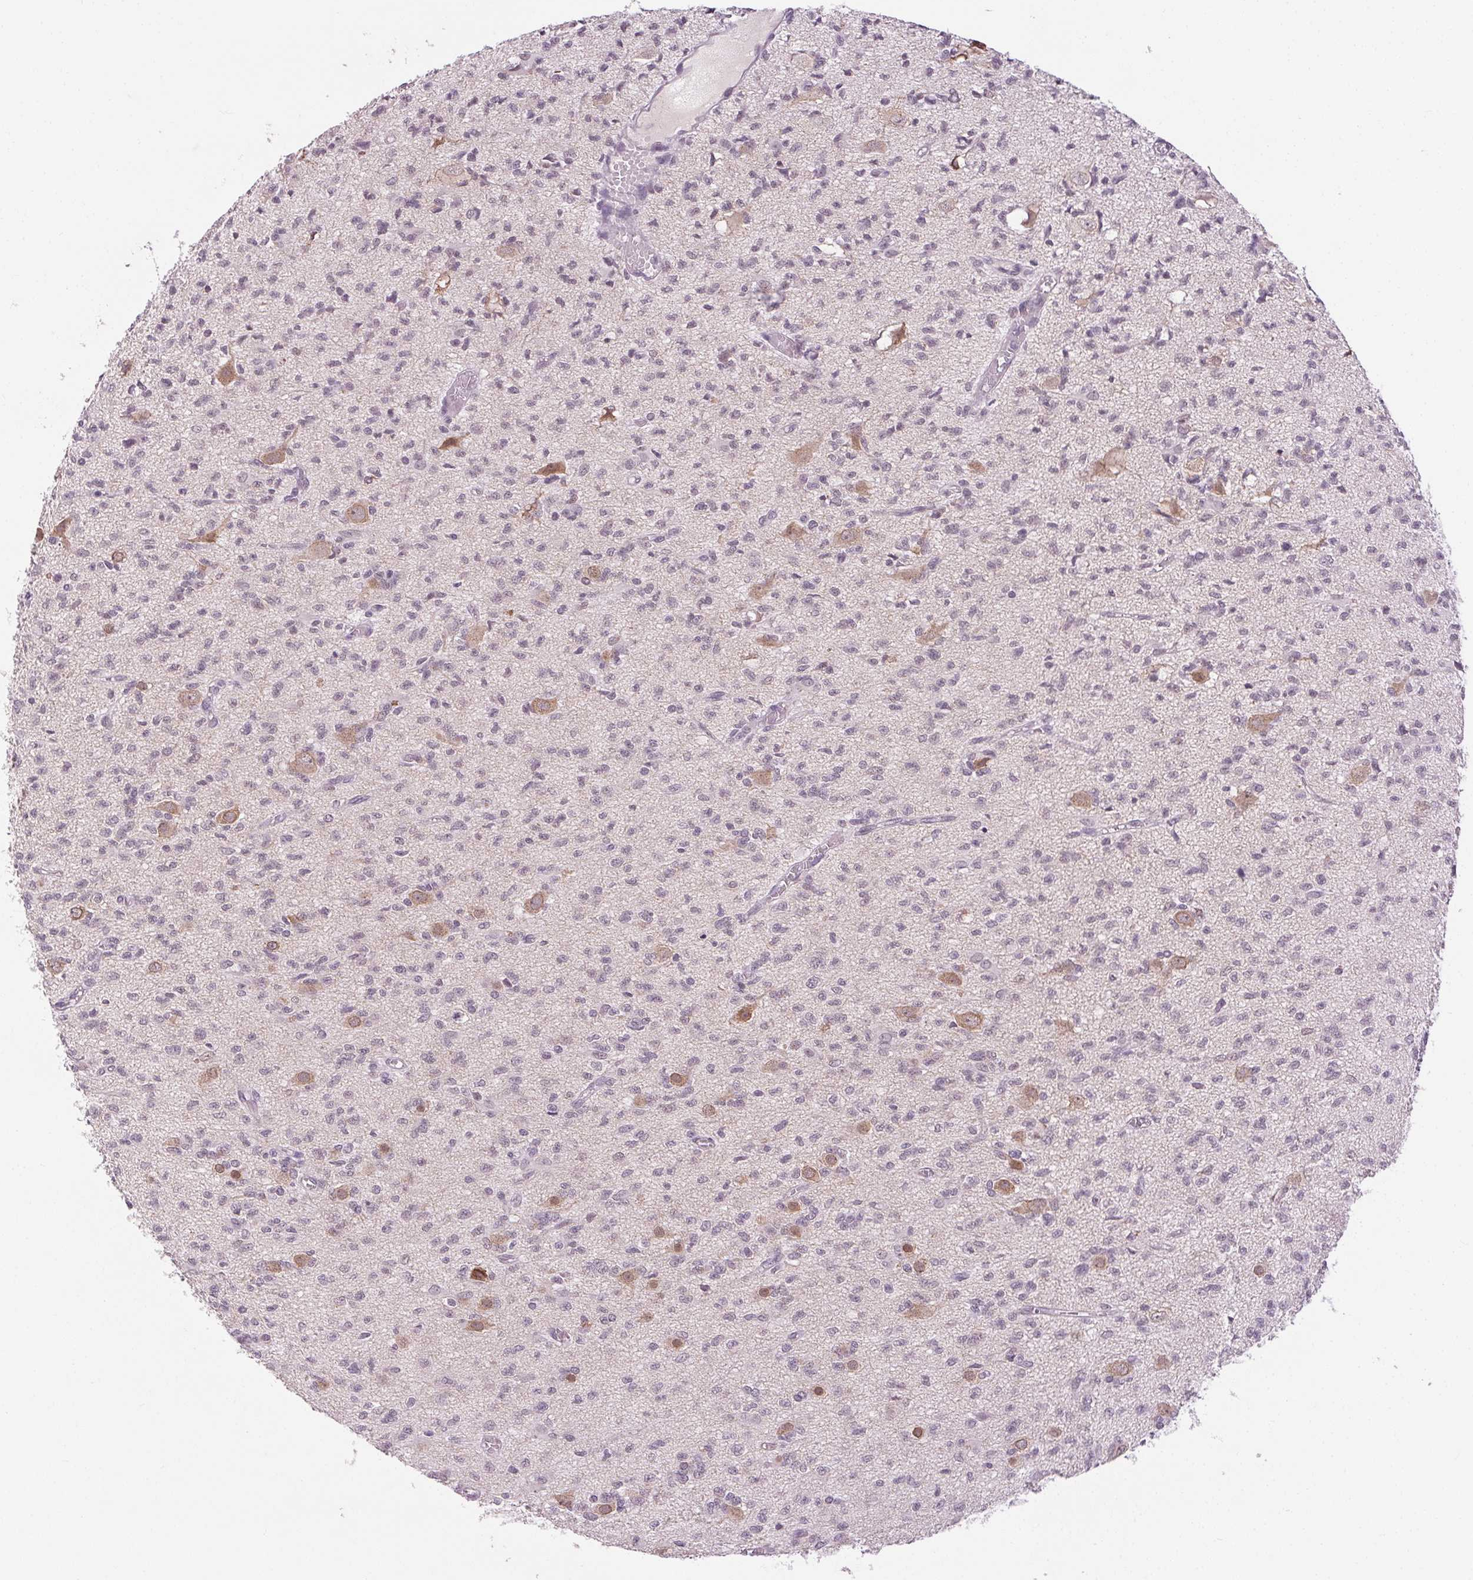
{"staining": {"intensity": "negative", "quantity": "none", "location": "none"}, "tissue": "glioma", "cell_type": "Tumor cells", "image_type": "cancer", "snomed": [{"axis": "morphology", "description": "Glioma, malignant, Low grade"}, {"axis": "topography", "description": "Brain"}], "caption": "Tumor cells are negative for brown protein staining in malignant low-grade glioma.", "gene": "FAM168A", "patient": {"sex": "male", "age": 64}}